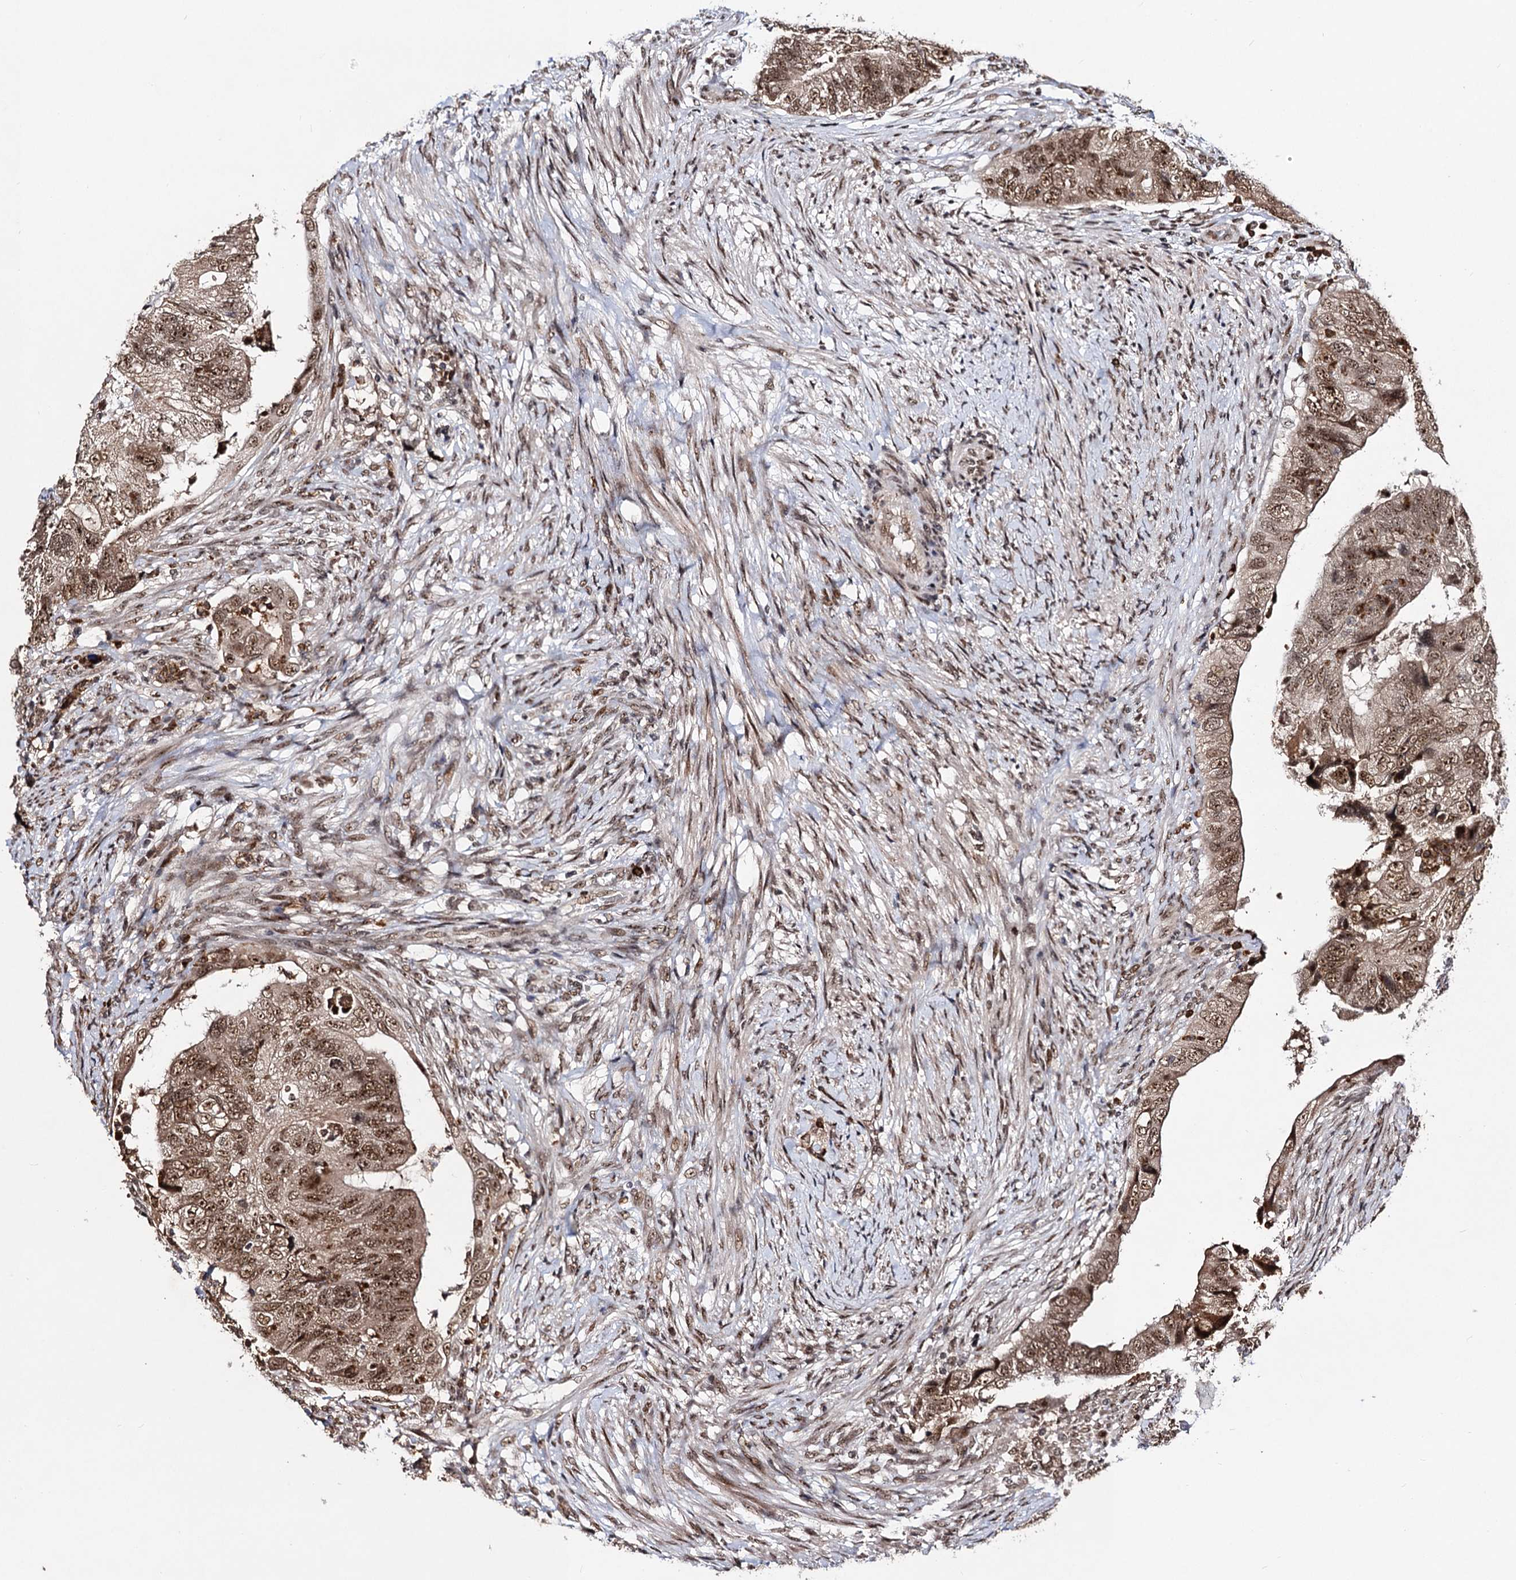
{"staining": {"intensity": "moderate", "quantity": ">75%", "location": "cytoplasmic/membranous,nuclear"}, "tissue": "colorectal cancer", "cell_type": "Tumor cells", "image_type": "cancer", "snomed": [{"axis": "morphology", "description": "Adenocarcinoma, NOS"}, {"axis": "topography", "description": "Rectum"}], "caption": "Immunohistochemical staining of human colorectal cancer (adenocarcinoma) reveals medium levels of moderate cytoplasmic/membranous and nuclear protein expression in approximately >75% of tumor cells.", "gene": "SFSWAP", "patient": {"sex": "male", "age": 63}}